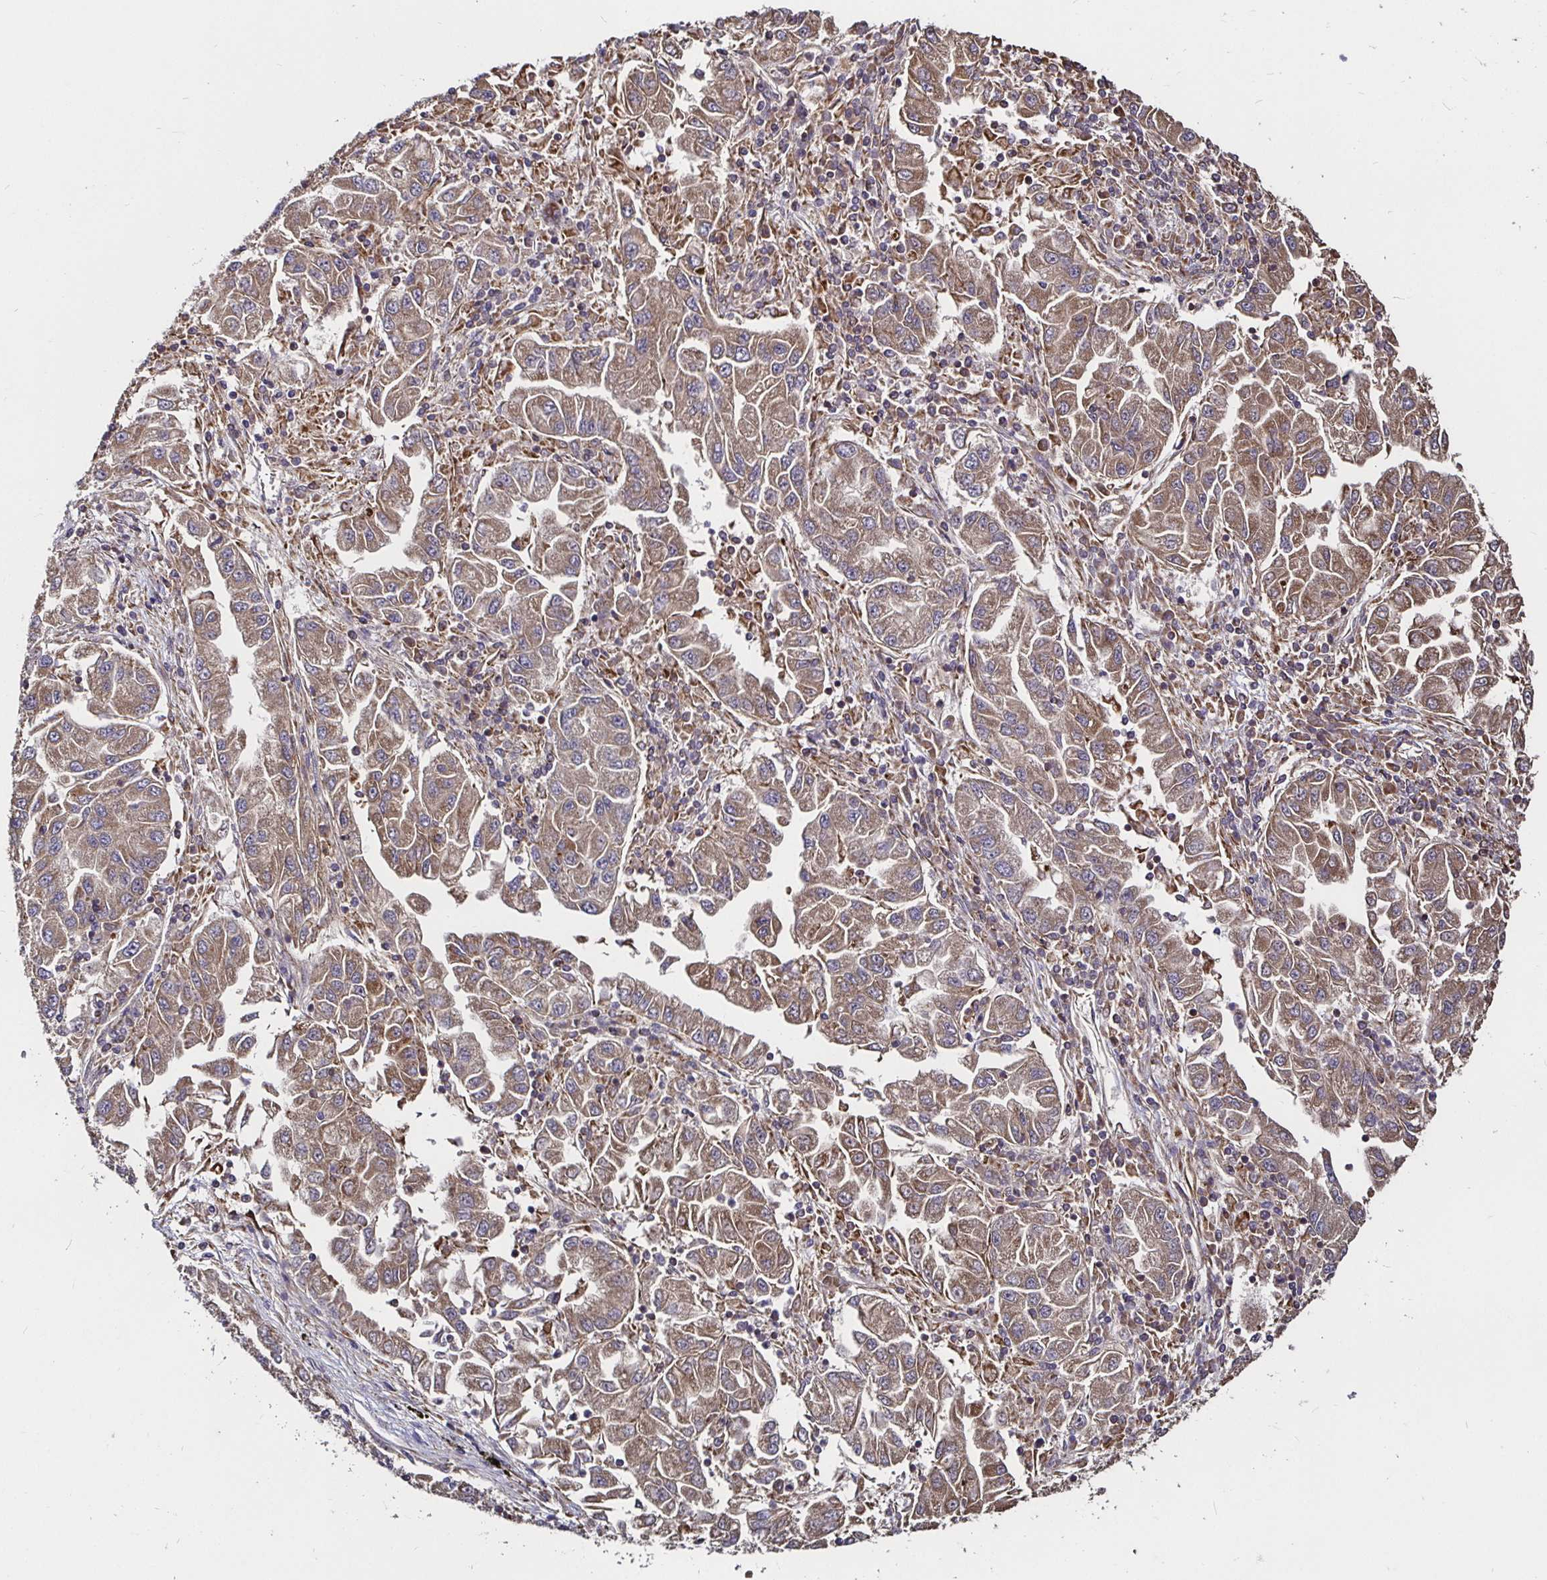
{"staining": {"intensity": "moderate", "quantity": ">75%", "location": "cytoplasmic/membranous"}, "tissue": "lung cancer", "cell_type": "Tumor cells", "image_type": "cancer", "snomed": [{"axis": "morphology", "description": "Adenocarcinoma, NOS"}, {"axis": "morphology", "description": "Adenocarcinoma primary or metastatic"}, {"axis": "topography", "description": "Lung"}], "caption": "Tumor cells exhibit moderate cytoplasmic/membranous positivity in approximately >75% of cells in lung adenocarcinoma.", "gene": "MLST8", "patient": {"sex": "male", "age": 74}}